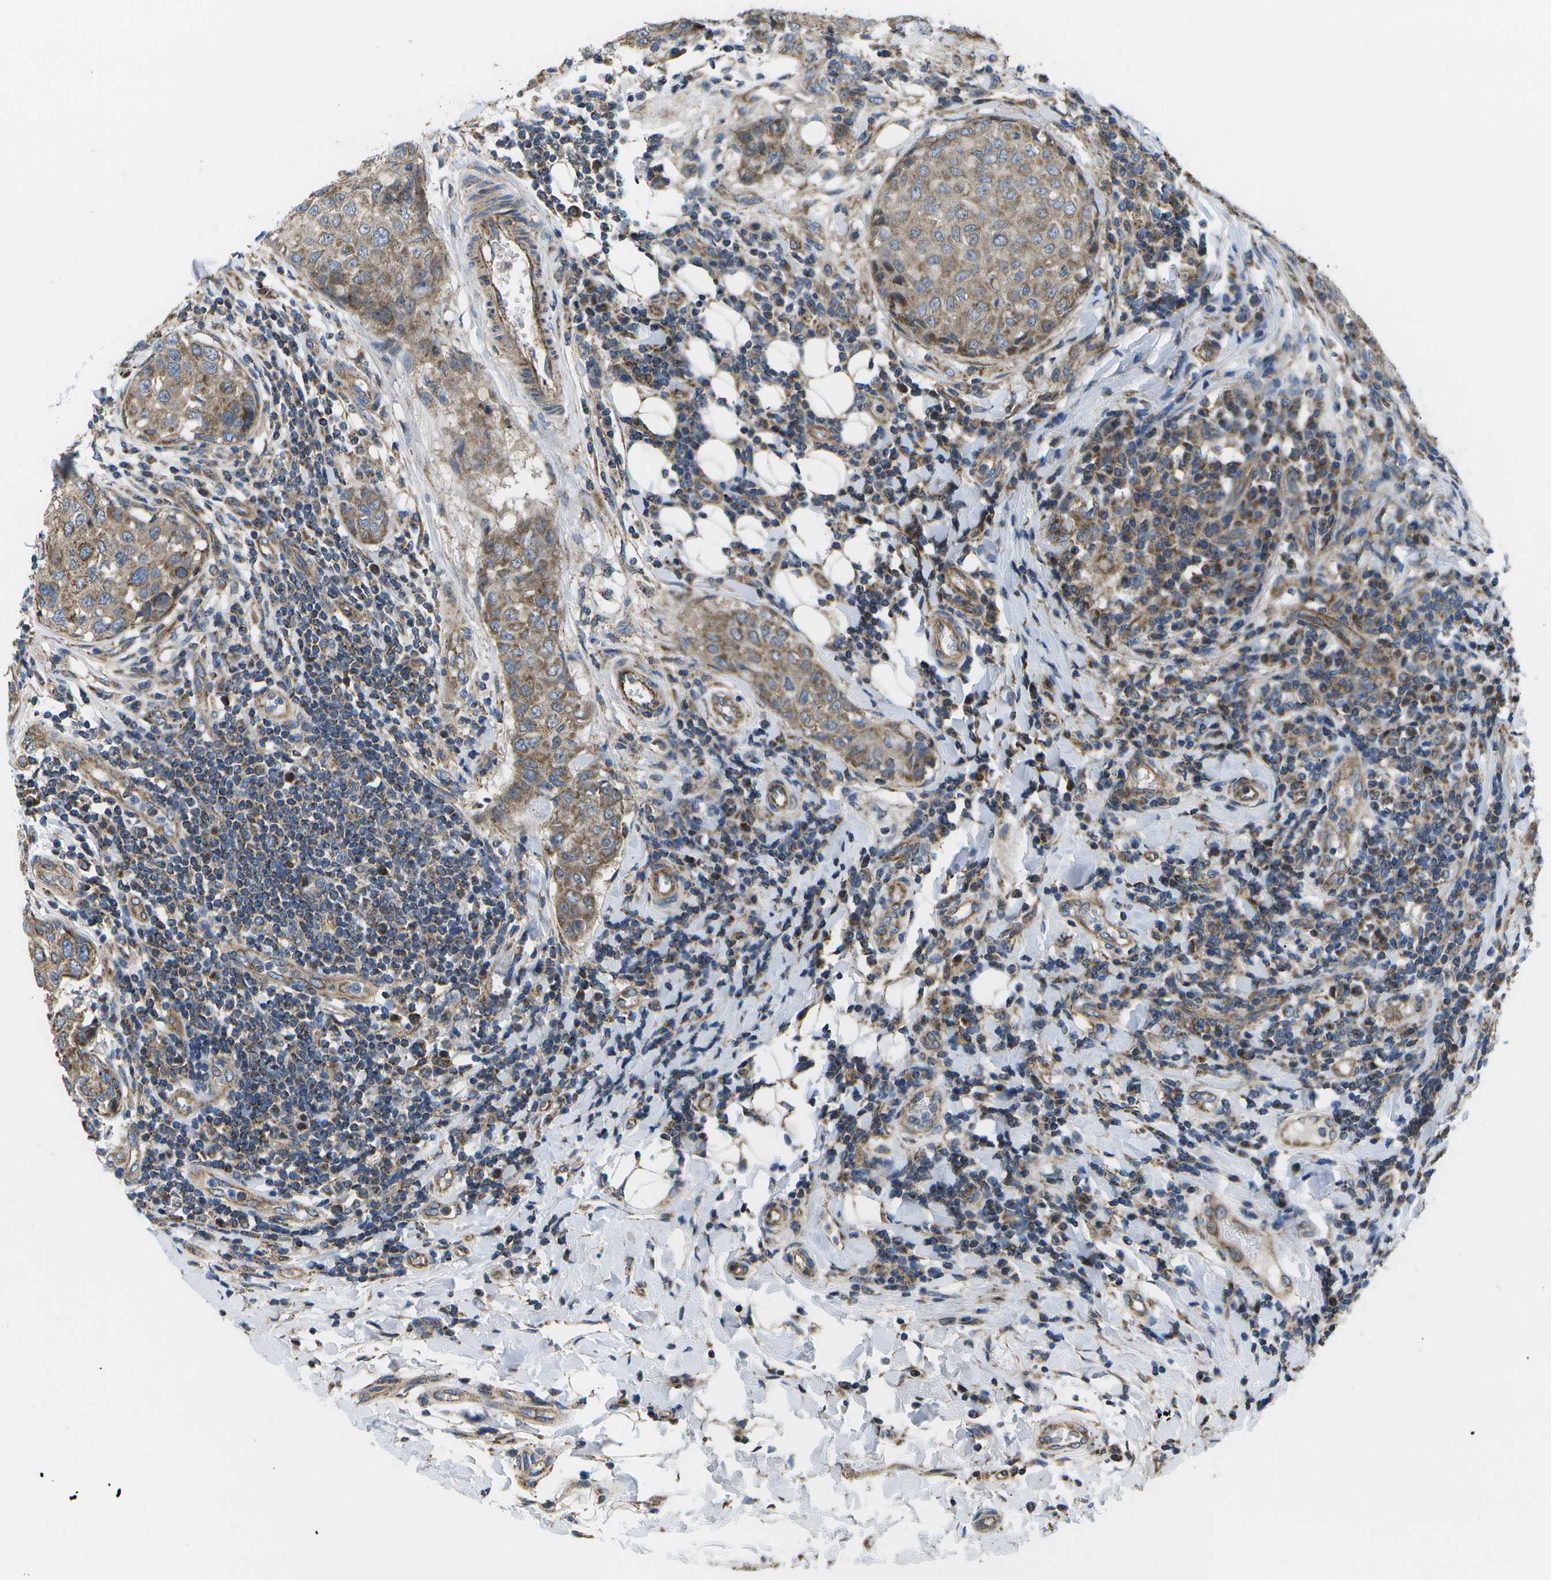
{"staining": {"intensity": "moderate", "quantity": ">75%", "location": "cytoplasmic/membranous"}, "tissue": "breast cancer", "cell_type": "Tumor cells", "image_type": "cancer", "snomed": [{"axis": "morphology", "description": "Duct carcinoma"}, {"axis": "topography", "description": "Breast"}], "caption": "The photomicrograph reveals a brown stain indicating the presence of a protein in the cytoplasmic/membranous of tumor cells in infiltrating ductal carcinoma (breast).", "gene": "MVK", "patient": {"sex": "female", "age": 27}}